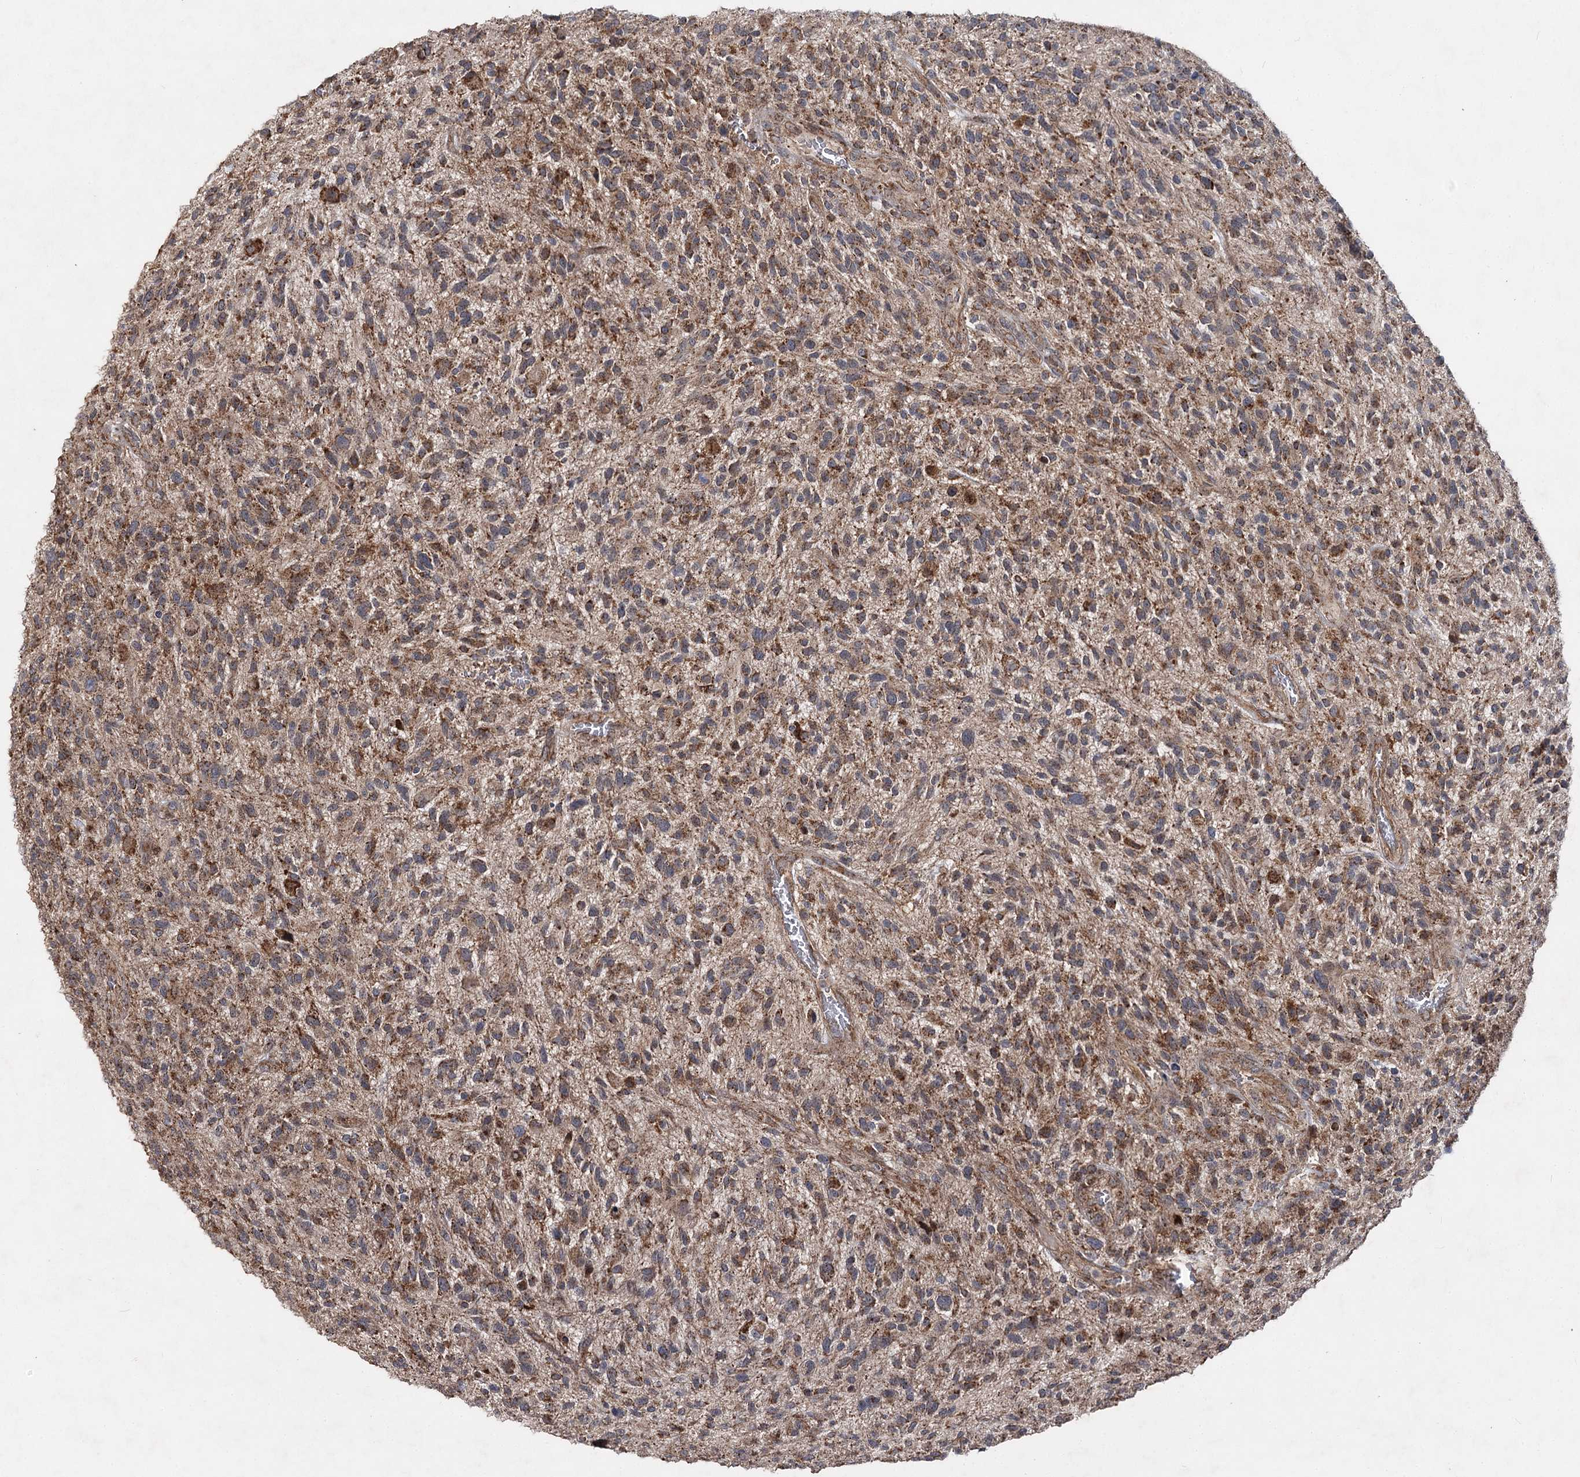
{"staining": {"intensity": "moderate", "quantity": ">75%", "location": "cytoplasmic/membranous"}, "tissue": "glioma", "cell_type": "Tumor cells", "image_type": "cancer", "snomed": [{"axis": "morphology", "description": "Glioma, malignant, High grade"}, {"axis": "topography", "description": "Brain"}], "caption": "Glioma stained with immunohistochemistry shows moderate cytoplasmic/membranous expression in approximately >75% of tumor cells. (brown staining indicates protein expression, while blue staining denotes nuclei).", "gene": "MINDY3", "patient": {"sex": "male", "age": 47}}